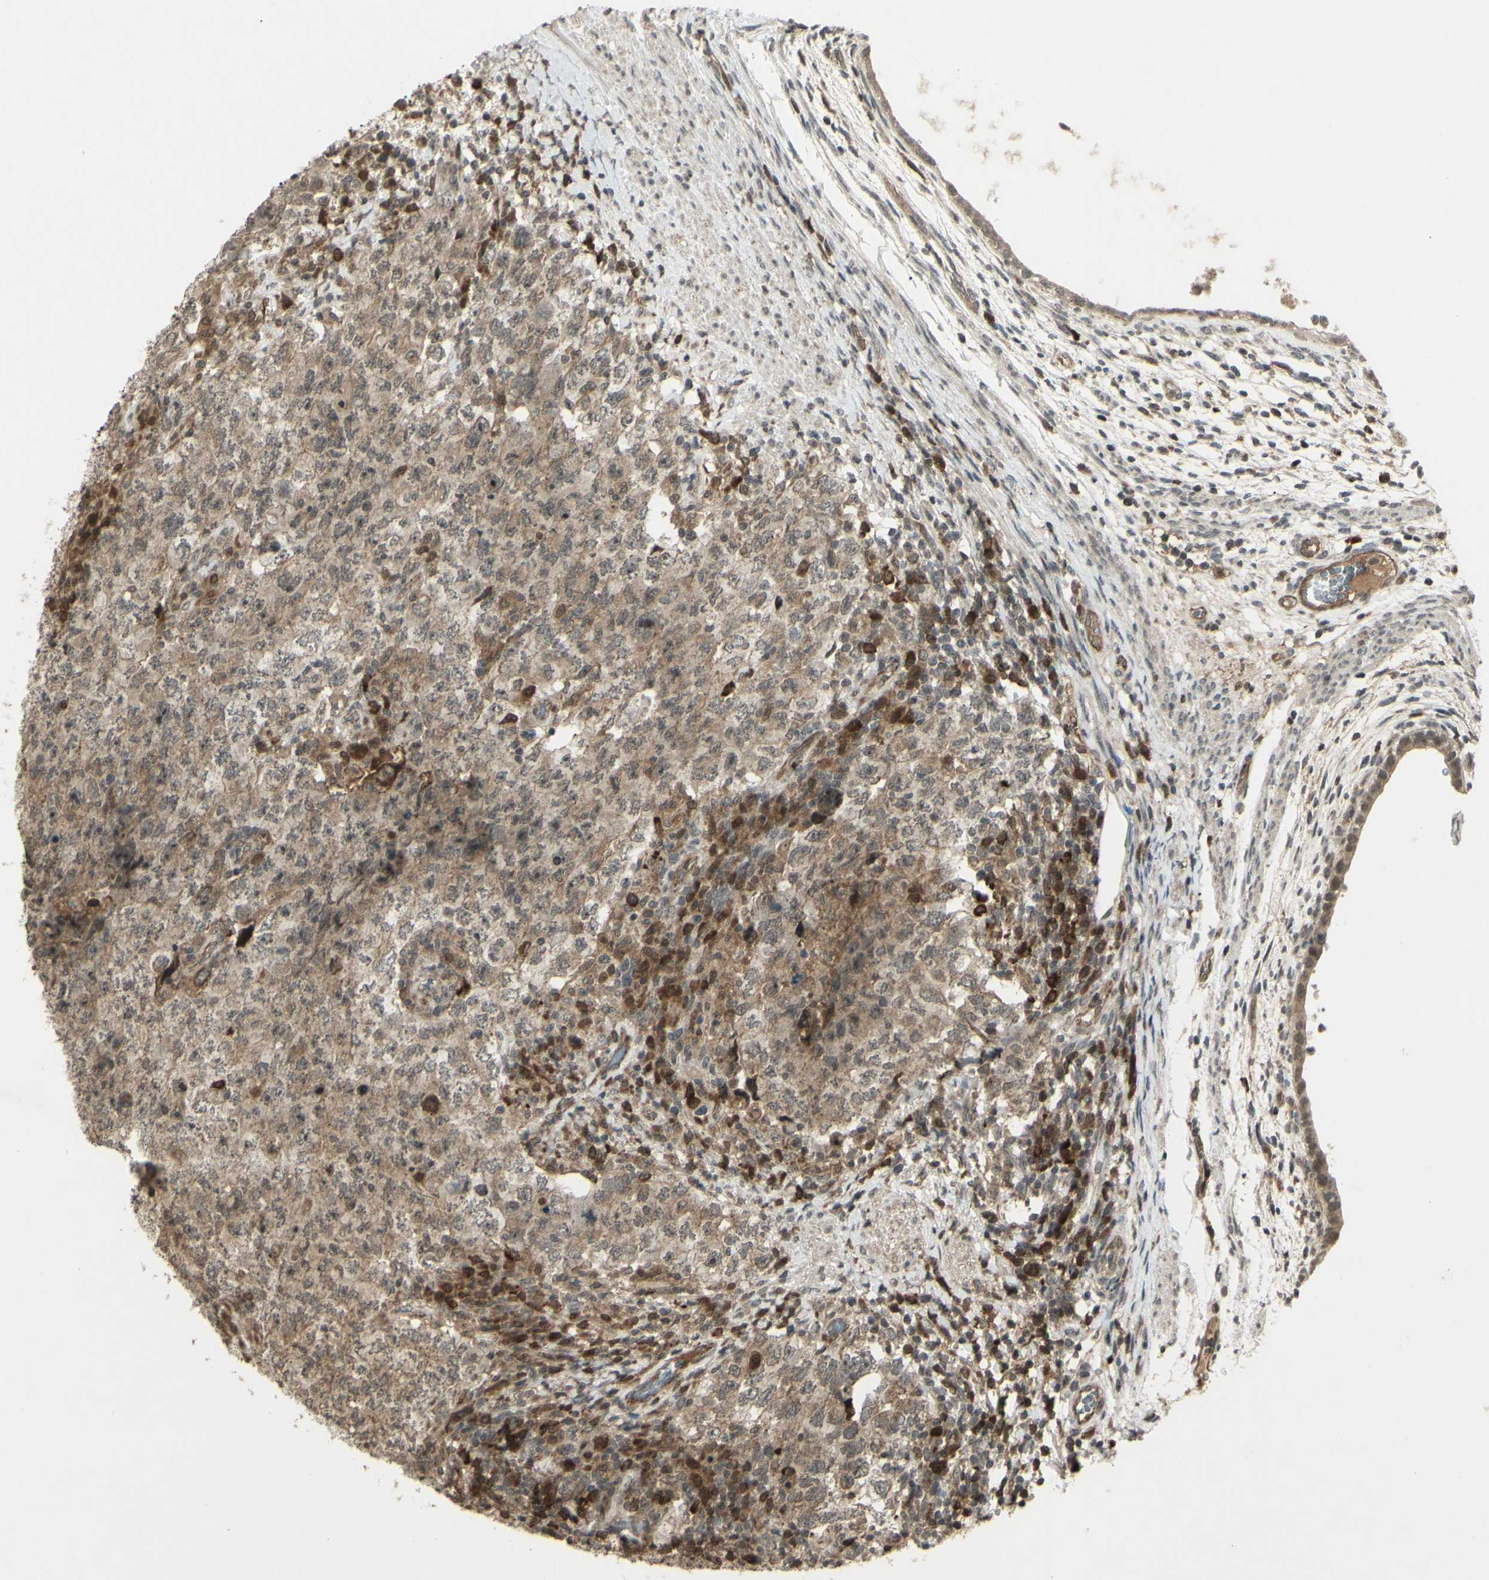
{"staining": {"intensity": "weak", "quantity": ">75%", "location": "cytoplasmic/membranous"}, "tissue": "testis cancer", "cell_type": "Tumor cells", "image_type": "cancer", "snomed": [{"axis": "morphology", "description": "Carcinoma, Embryonal, NOS"}, {"axis": "topography", "description": "Testis"}], "caption": "This histopathology image demonstrates IHC staining of testis cancer, with low weak cytoplasmic/membranous positivity in about >75% of tumor cells.", "gene": "BLNK", "patient": {"sex": "male", "age": 26}}